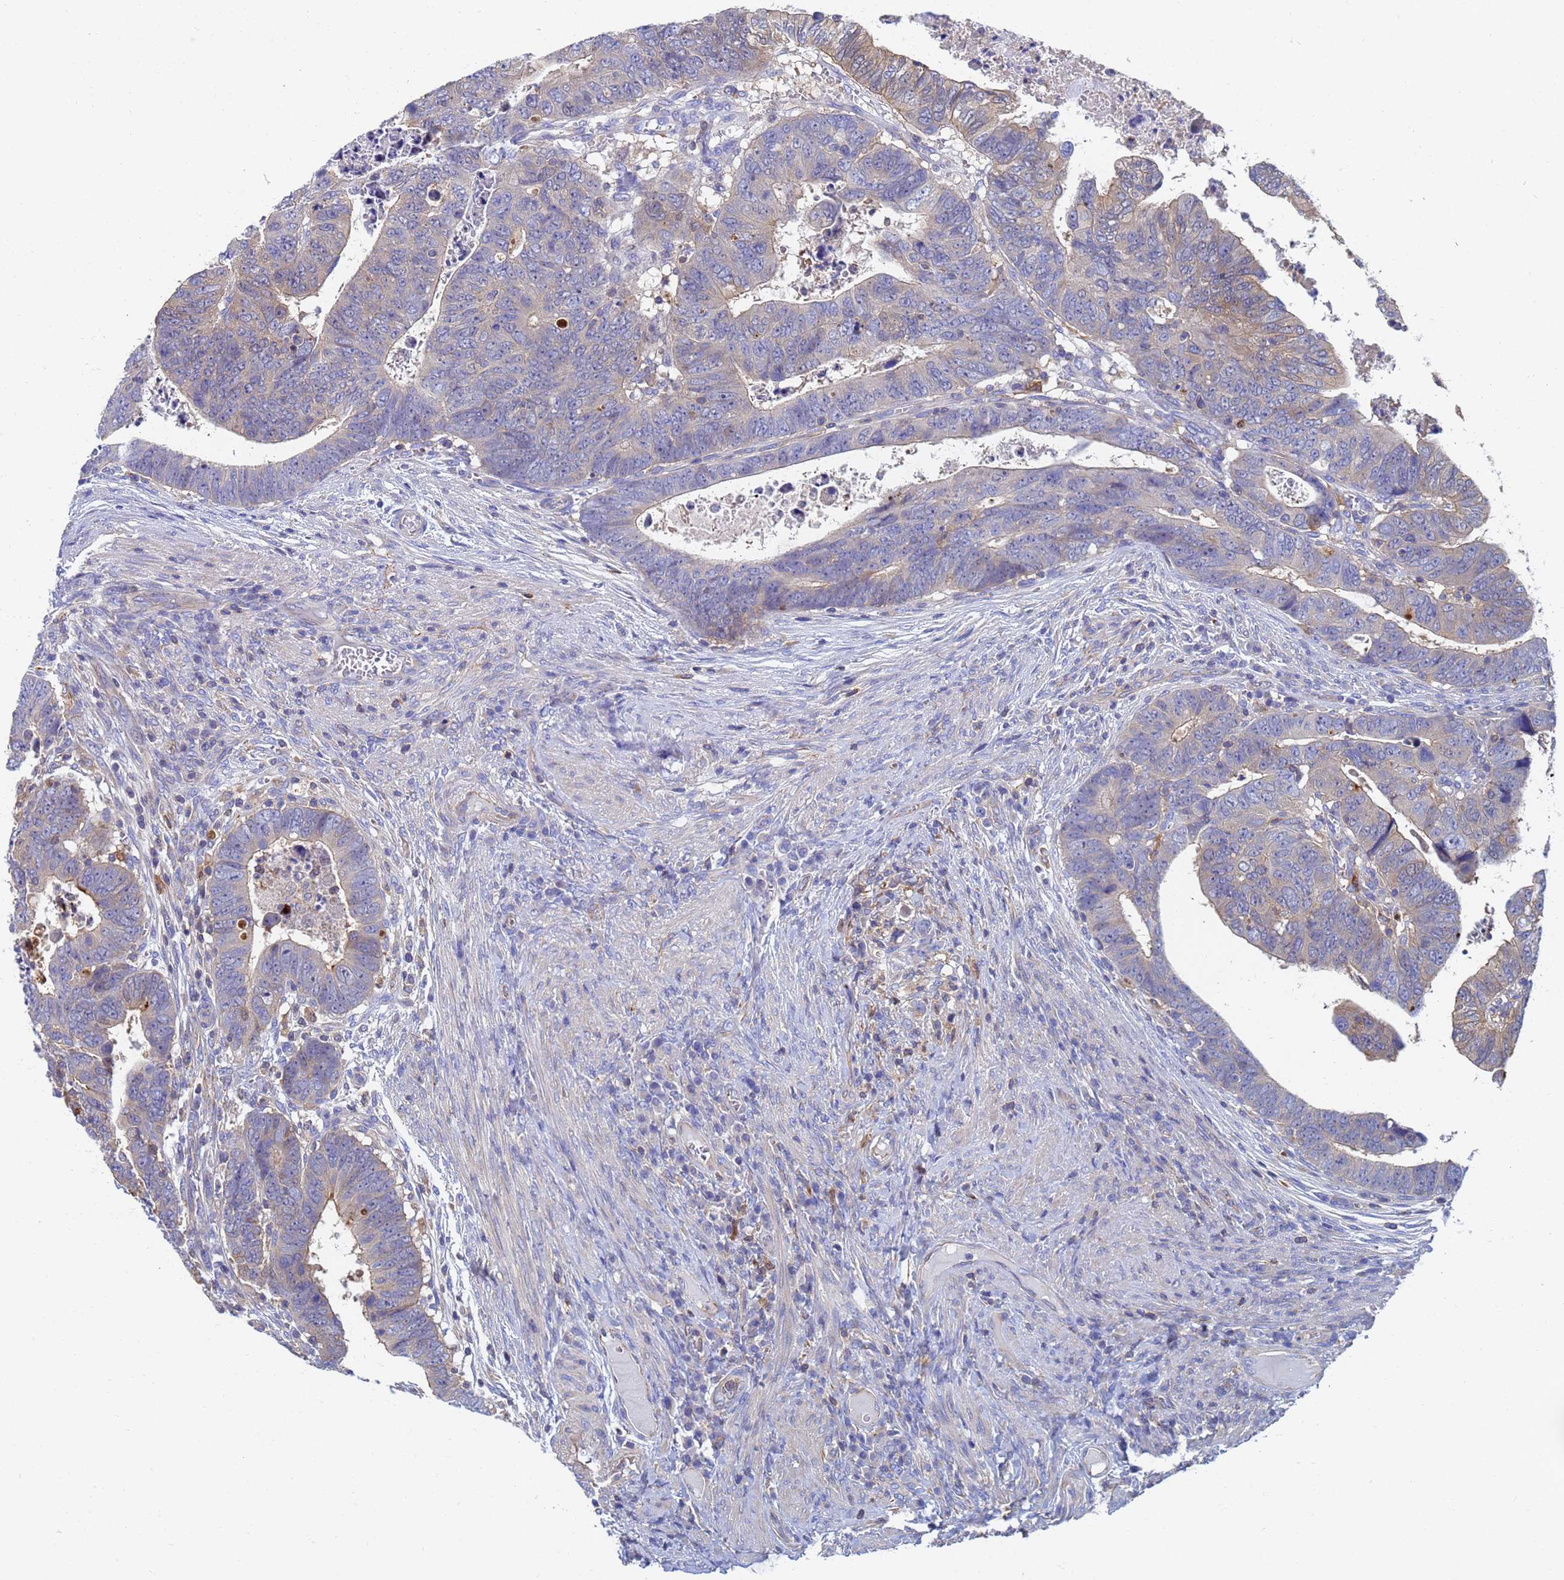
{"staining": {"intensity": "strong", "quantity": "<25%", "location": "cytoplasmic/membranous"}, "tissue": "colorectal cancer", "cell_type": "Tumor cells", "image_type": "cancer", "snomed": [{"axis": "morphology", "description": "Normal tissue, NOS"}, {"axis": "morphology", "description": "Adenocarcinoma, NOS"}, {"axis": "topography", "description": "Rectum"}], "caption": "Immunohistochemical staining of adenocarcinoma (colorectal) reveals strong cytoplasmic/membranous protein positivity in approximately <25% of tumor cells.", "gene": "GCHFR", "patient": {"sex": "female", "age": 65}}